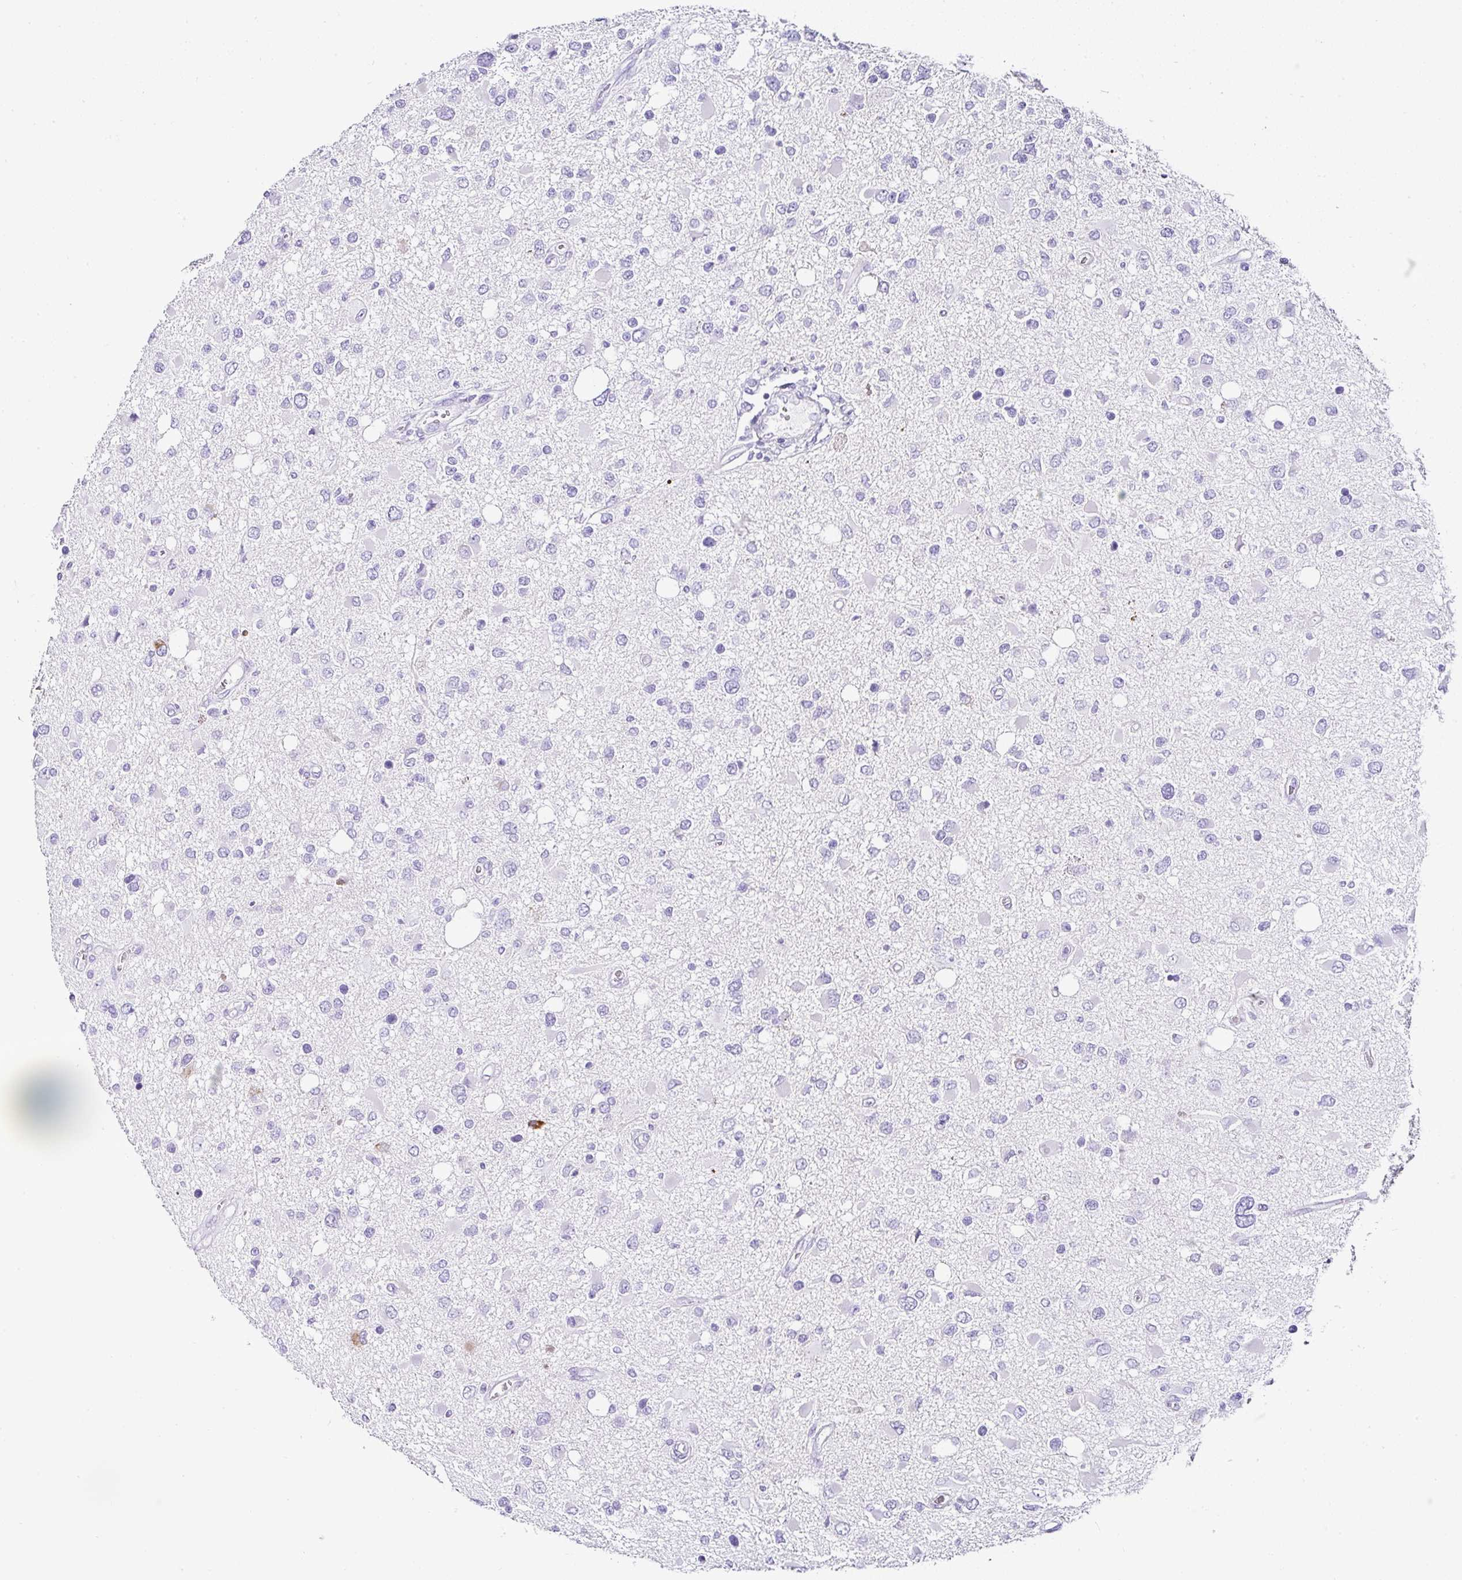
{"staining": {"intensity": "negative", "quantity": "none", "location": "none"}, "tissue": "glioma", "cell_type": "Tumor cells", "image_type": "cancer", "snomed": [{"axis": "morphology", "description": "Glioma, malignant, High grade"}, {"axis": "topography", "description": "Brain"}], "caption": "Immunohistochemistry (IHC) photomicrograph of high-grade glioma (malignant) stained for a protein (brown), which shows no expression in tumor cells.", "gene": "SERPINB3", "patient": {"sex": "male", "age": 53}}